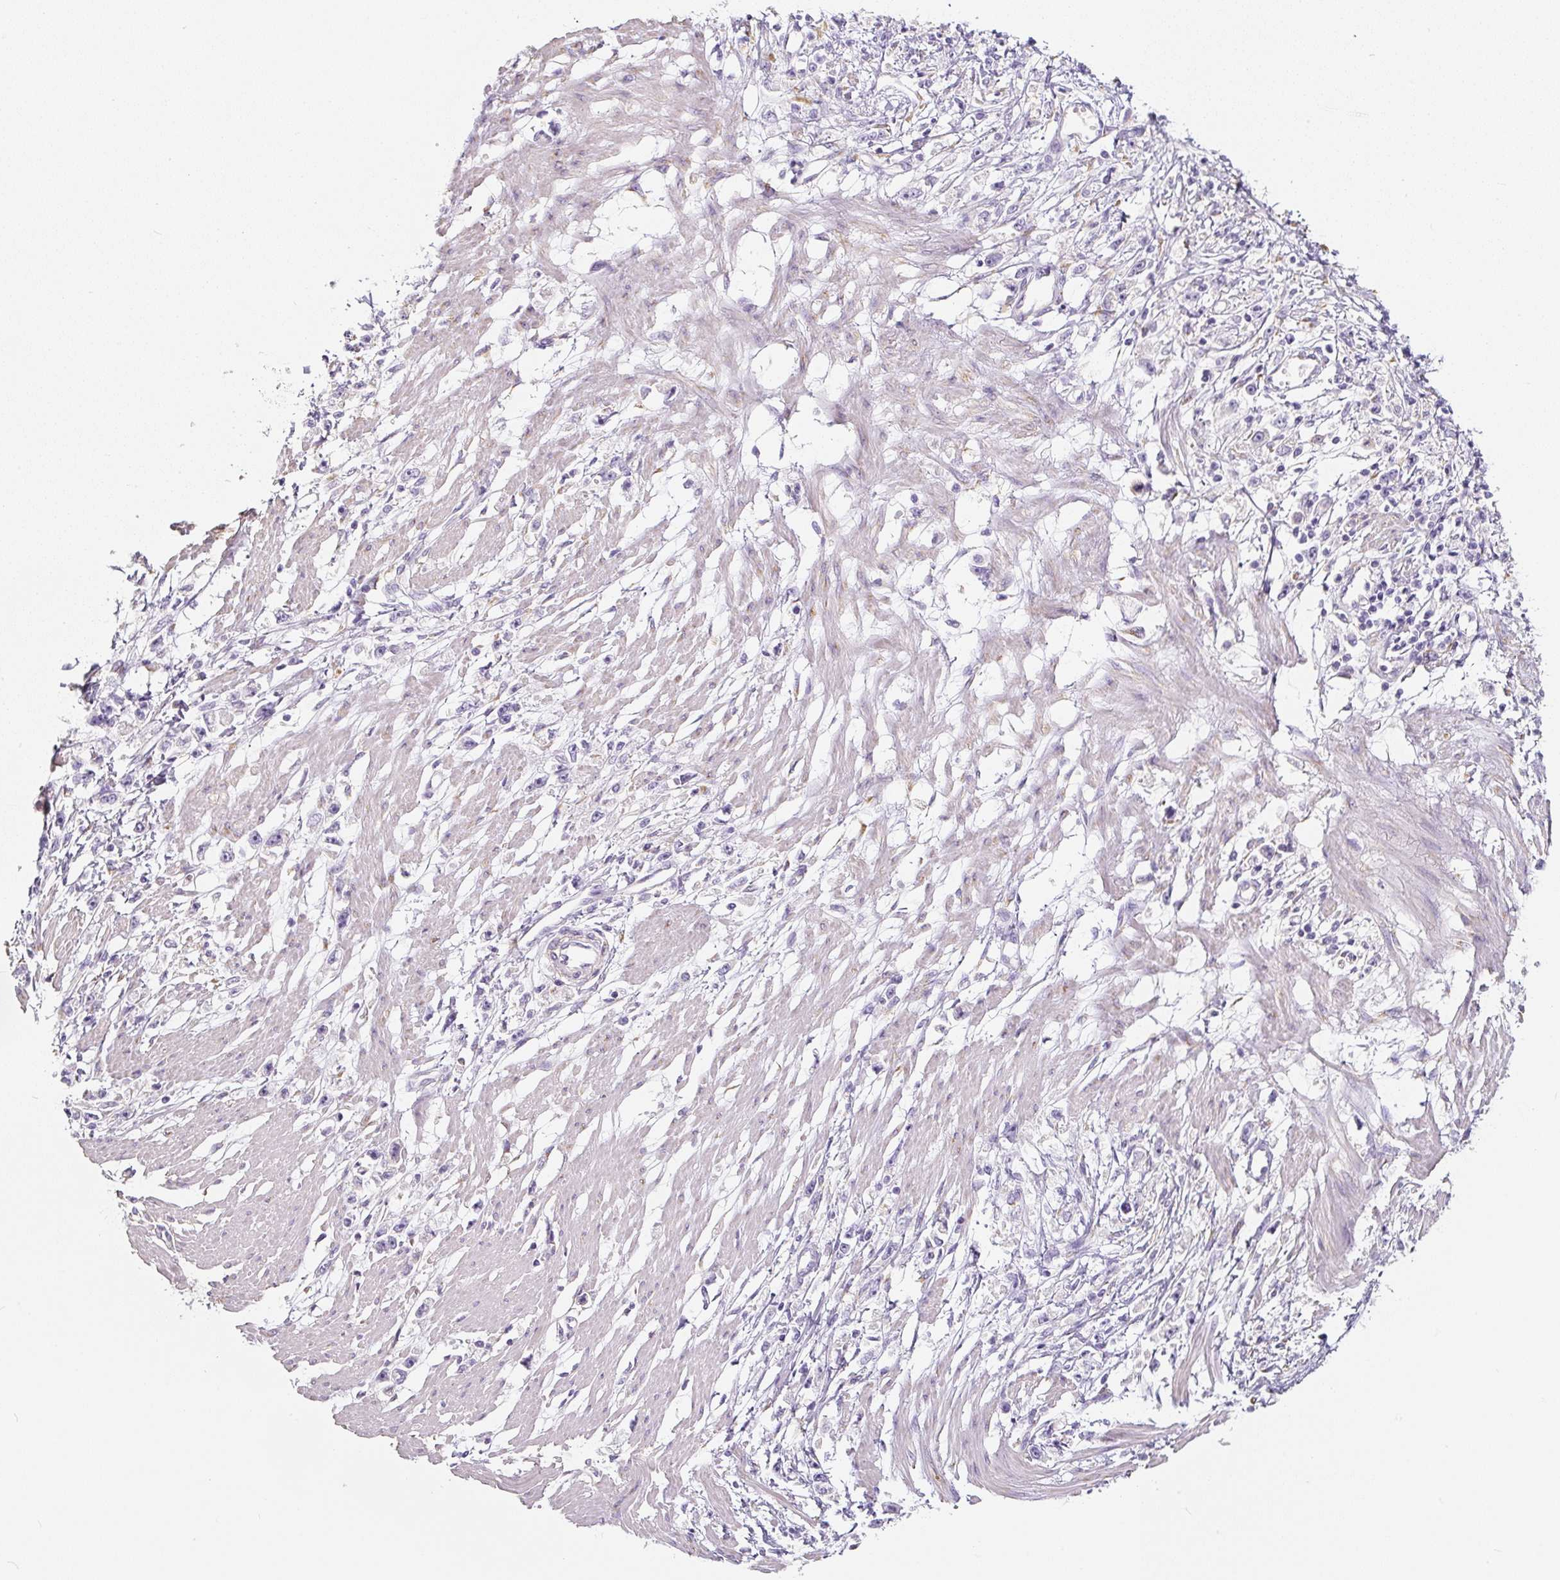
{"staining": {"intensity": "negative", "quantity": "none", "location": "none"}, "tissue": "stomach cancer", "cell_type": "Tumor cells", "image_type": "cancer", "snomed": [{"axis": "morphology", "description": "Adenocarcinoma, NOS"}, {"axis": "topography", "description": "Stomach"}], "caption": "Immunohistochemical staining of stomach cancer reveals no significant staining in tumor cells.", "gene": "PWWP3B", "patient": {"sex": "female", "age": 59}}